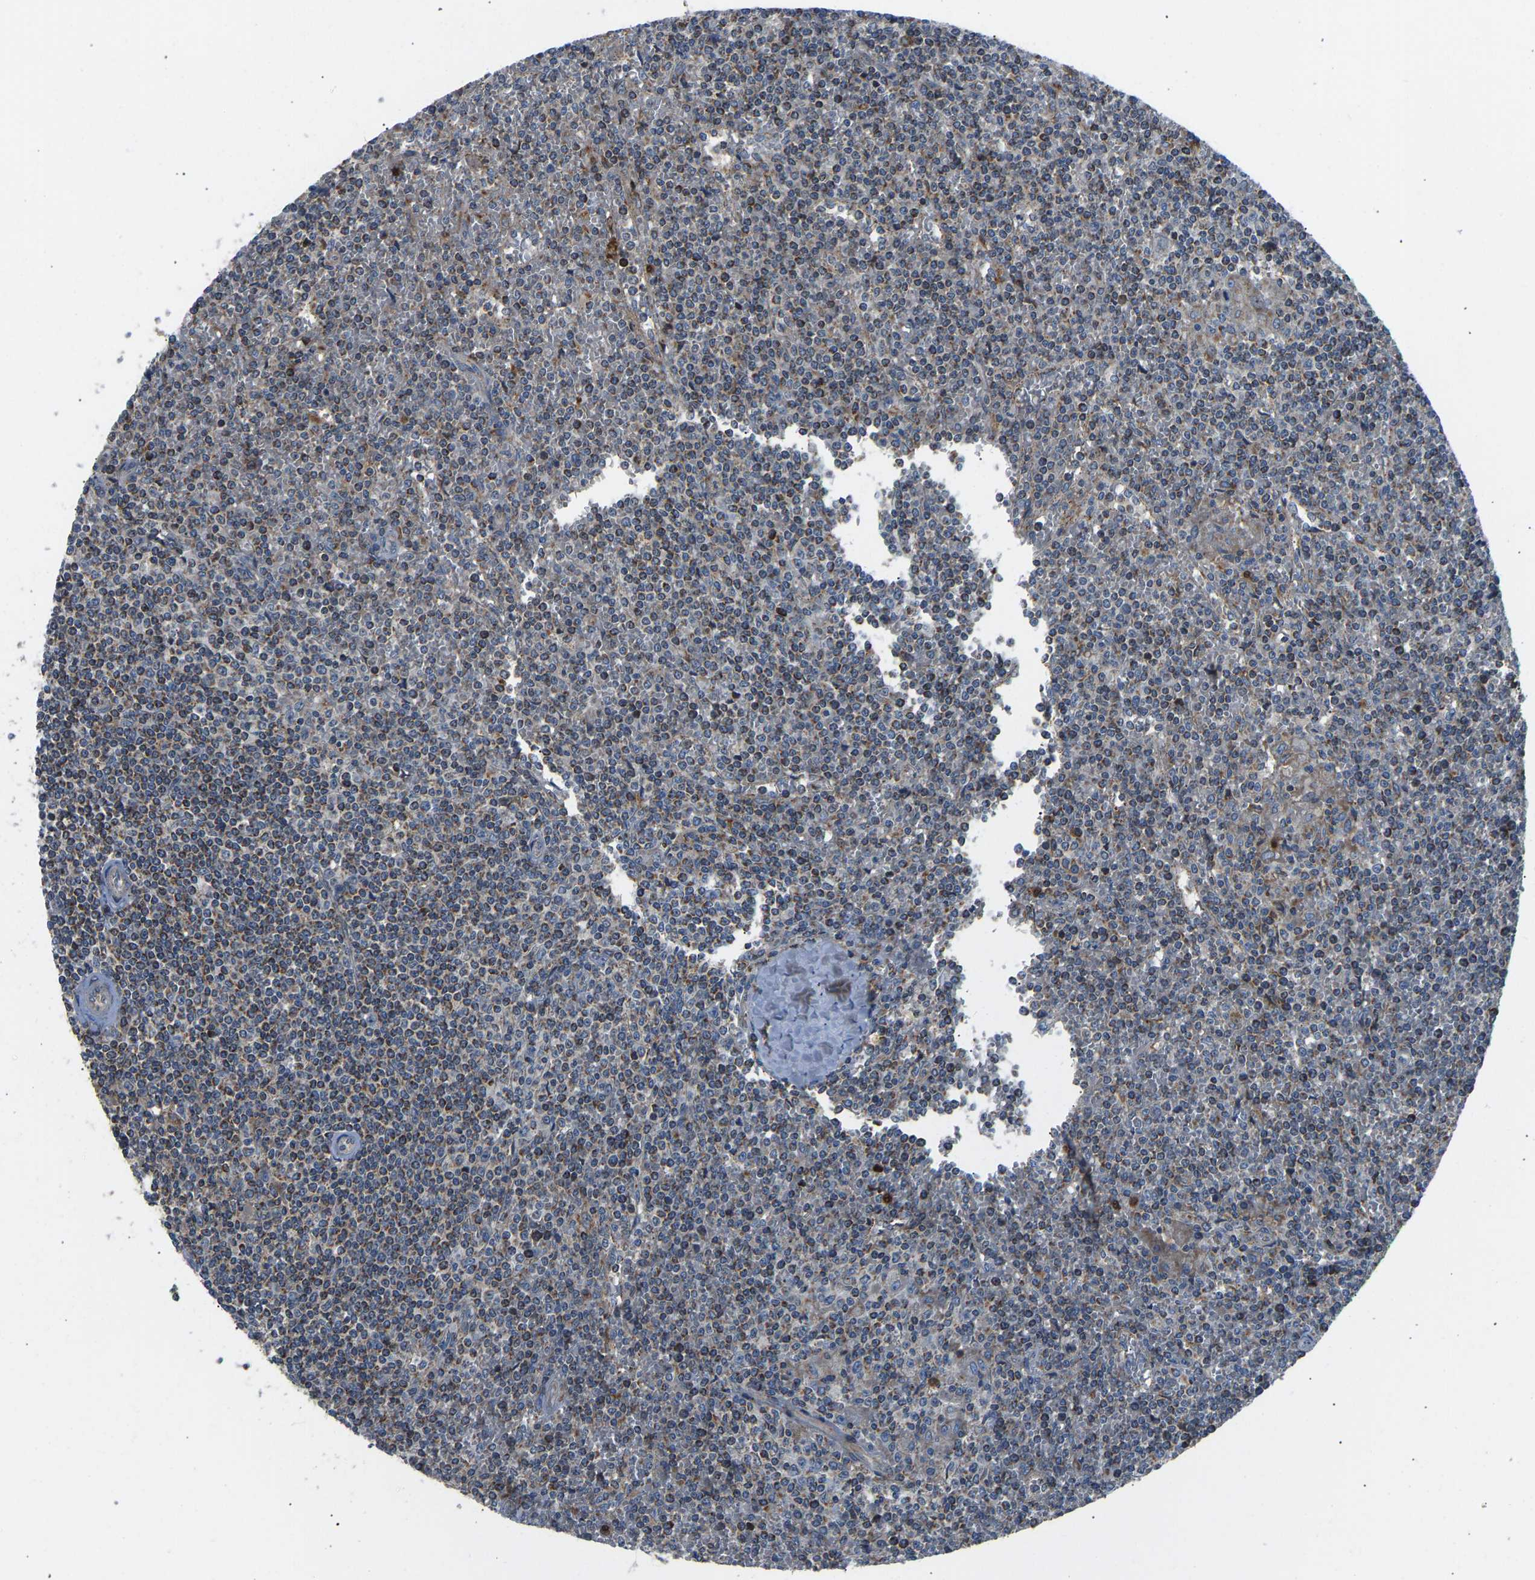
{"staining": {"intensity": "weak", "quantity": "25%-75%", "location": "cytoplasmic/membranous"}, "tissue": "lymphoma", "cell_type": "Tumor cells", "image_type": "cancer", "snomed": [{"axis": "morphology", "description": "Malignant lymphoma, non-Hodgkin's type, Low grade"}, {"axis": "topography", "description": "Spleen"}], "caption": "Protein analysis of lymphoma tissue exhibits weak cytoplasmic/membranous staining in approximately 25%-75% of tumor cells.", "gene": "RBP1", "patient": {"sex": "female", "age": 19}}